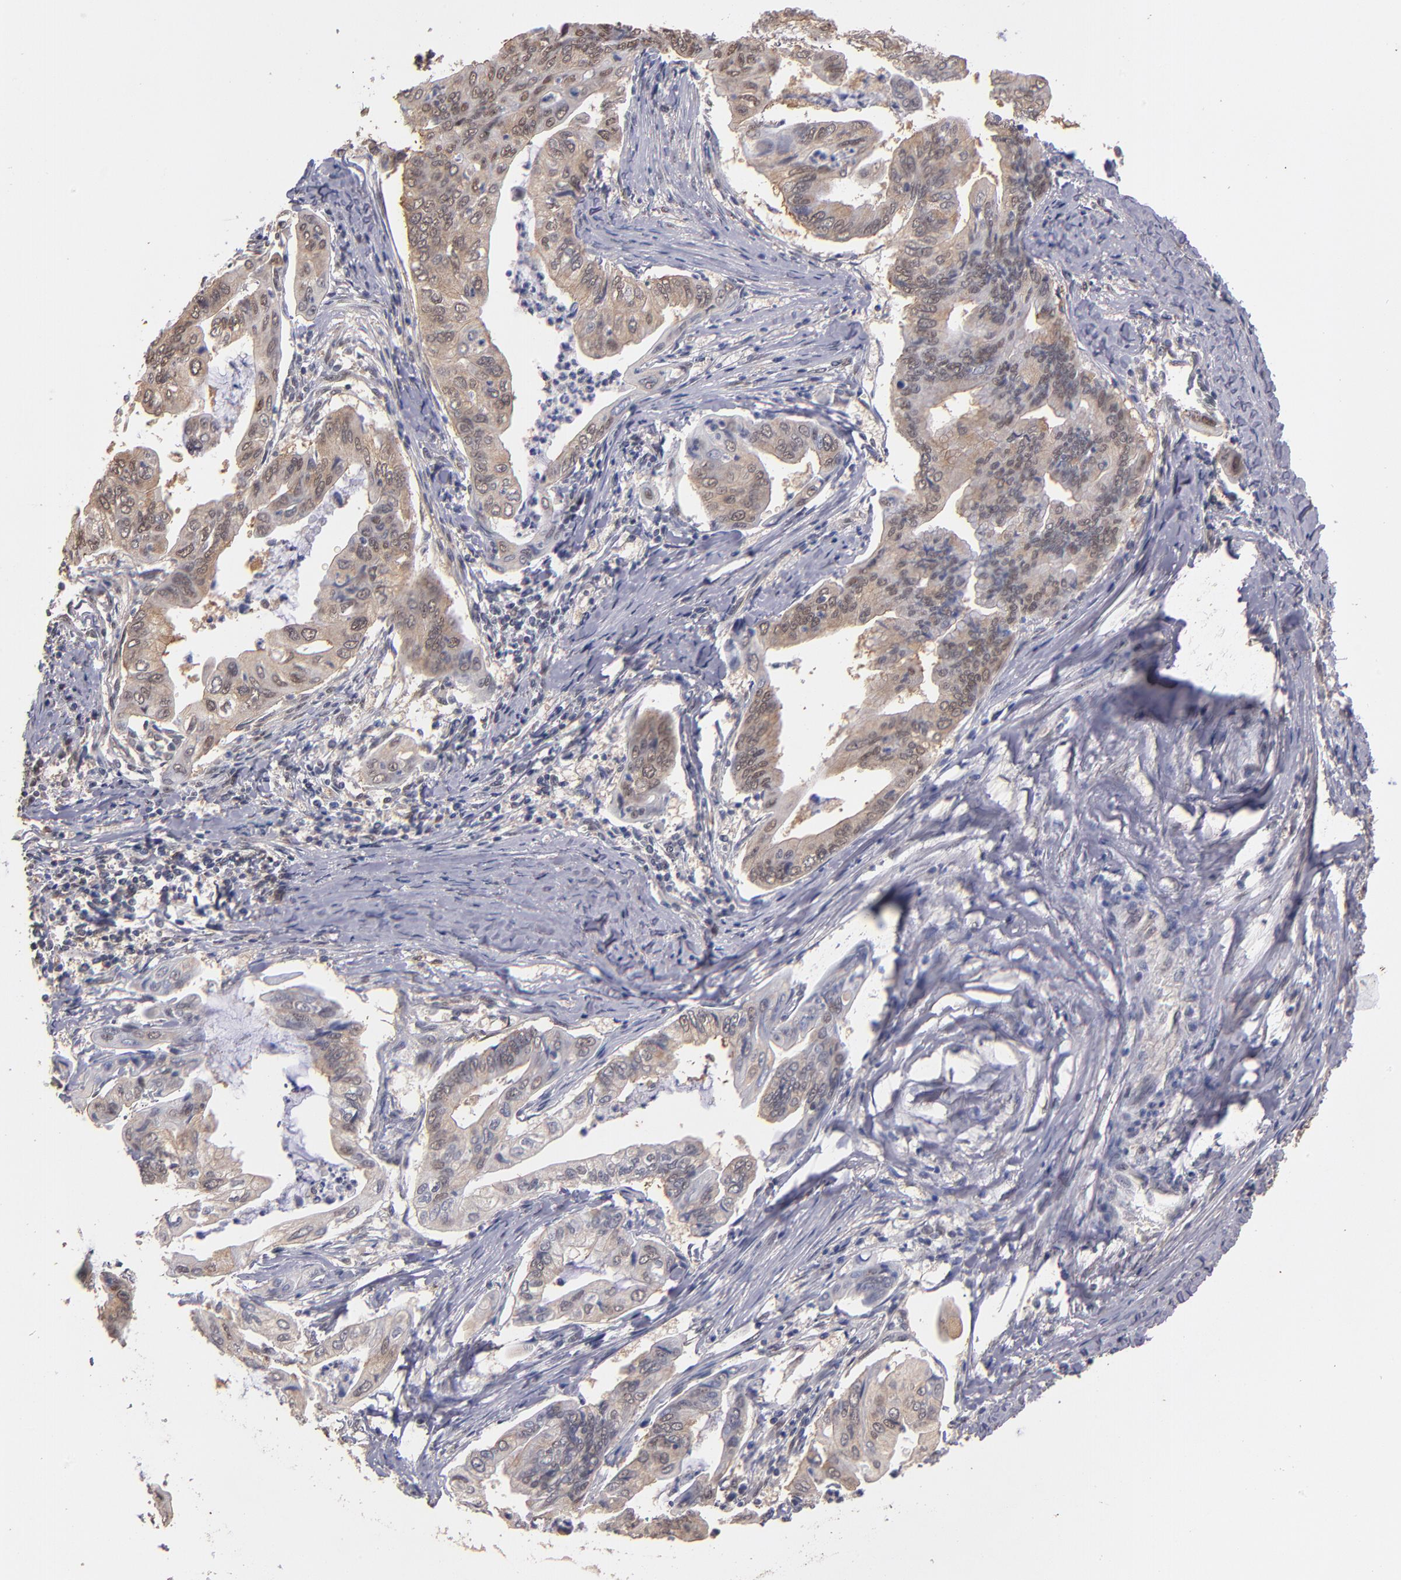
{"staining": {"intensity": "weak", "quantity": "25%-75%", "location": "cytoplasmic/membranous,nuclear"}, "tissue": "stomach cancer", "cell_type": "Tumor cells", "image_type": "cancer", "snomed": [{"axis": "morphology", "description": "Adenocarcinoma, NOS"}, {"axis": "topography", "description": "Stomach, upper"}], "caption": "Protein expression analysis of human adenocarcinoma (stomach) reveals weak cytoplasmic/membranous and nuclear expression in approximately 25%-75% of tumor cells.", "gene": "PSMD10", "patient": {"sex": "male", "age": 80}}